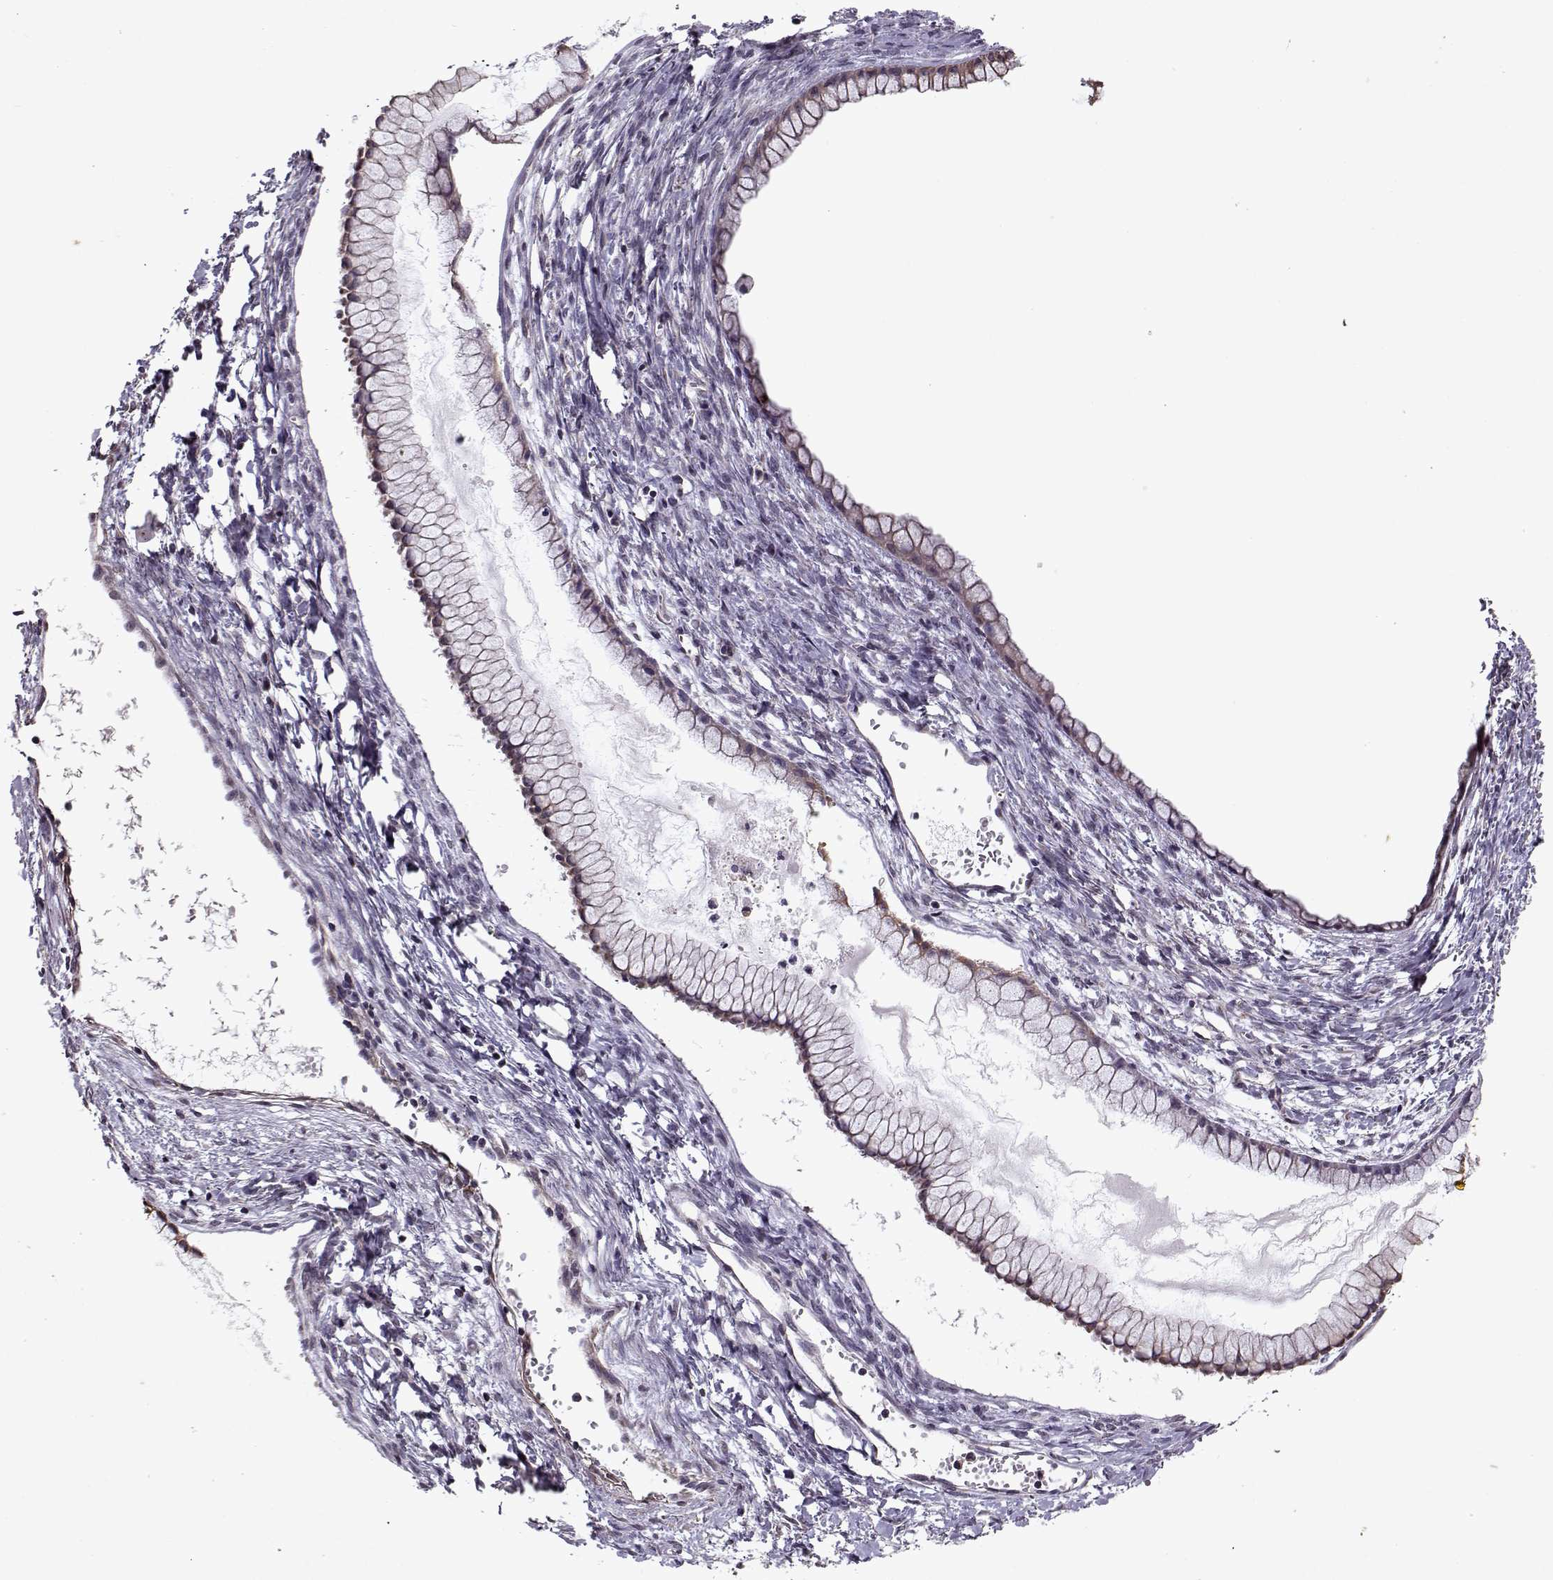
{"staining": {"intensity": "weak", "quantity": ">75%", "location": "cytoplasmic/membranous"}, "tissue": "ovarian cancer", "cell_type": "Tumor cells", "image_type": "cancer", "snomed": [{"axis": "morphology", "description": "Cystadenocarcinoma, mucinous, NOS"}, {"axis": "topography", "description": "Ovary"}], "caption": "Ovarian cancer stained with IHC shows weak cytoplasmic/membranous expression in about >75% of tumor cells.", "gene": "KRT9", "patient": {"sex": "female", "age": 41}}